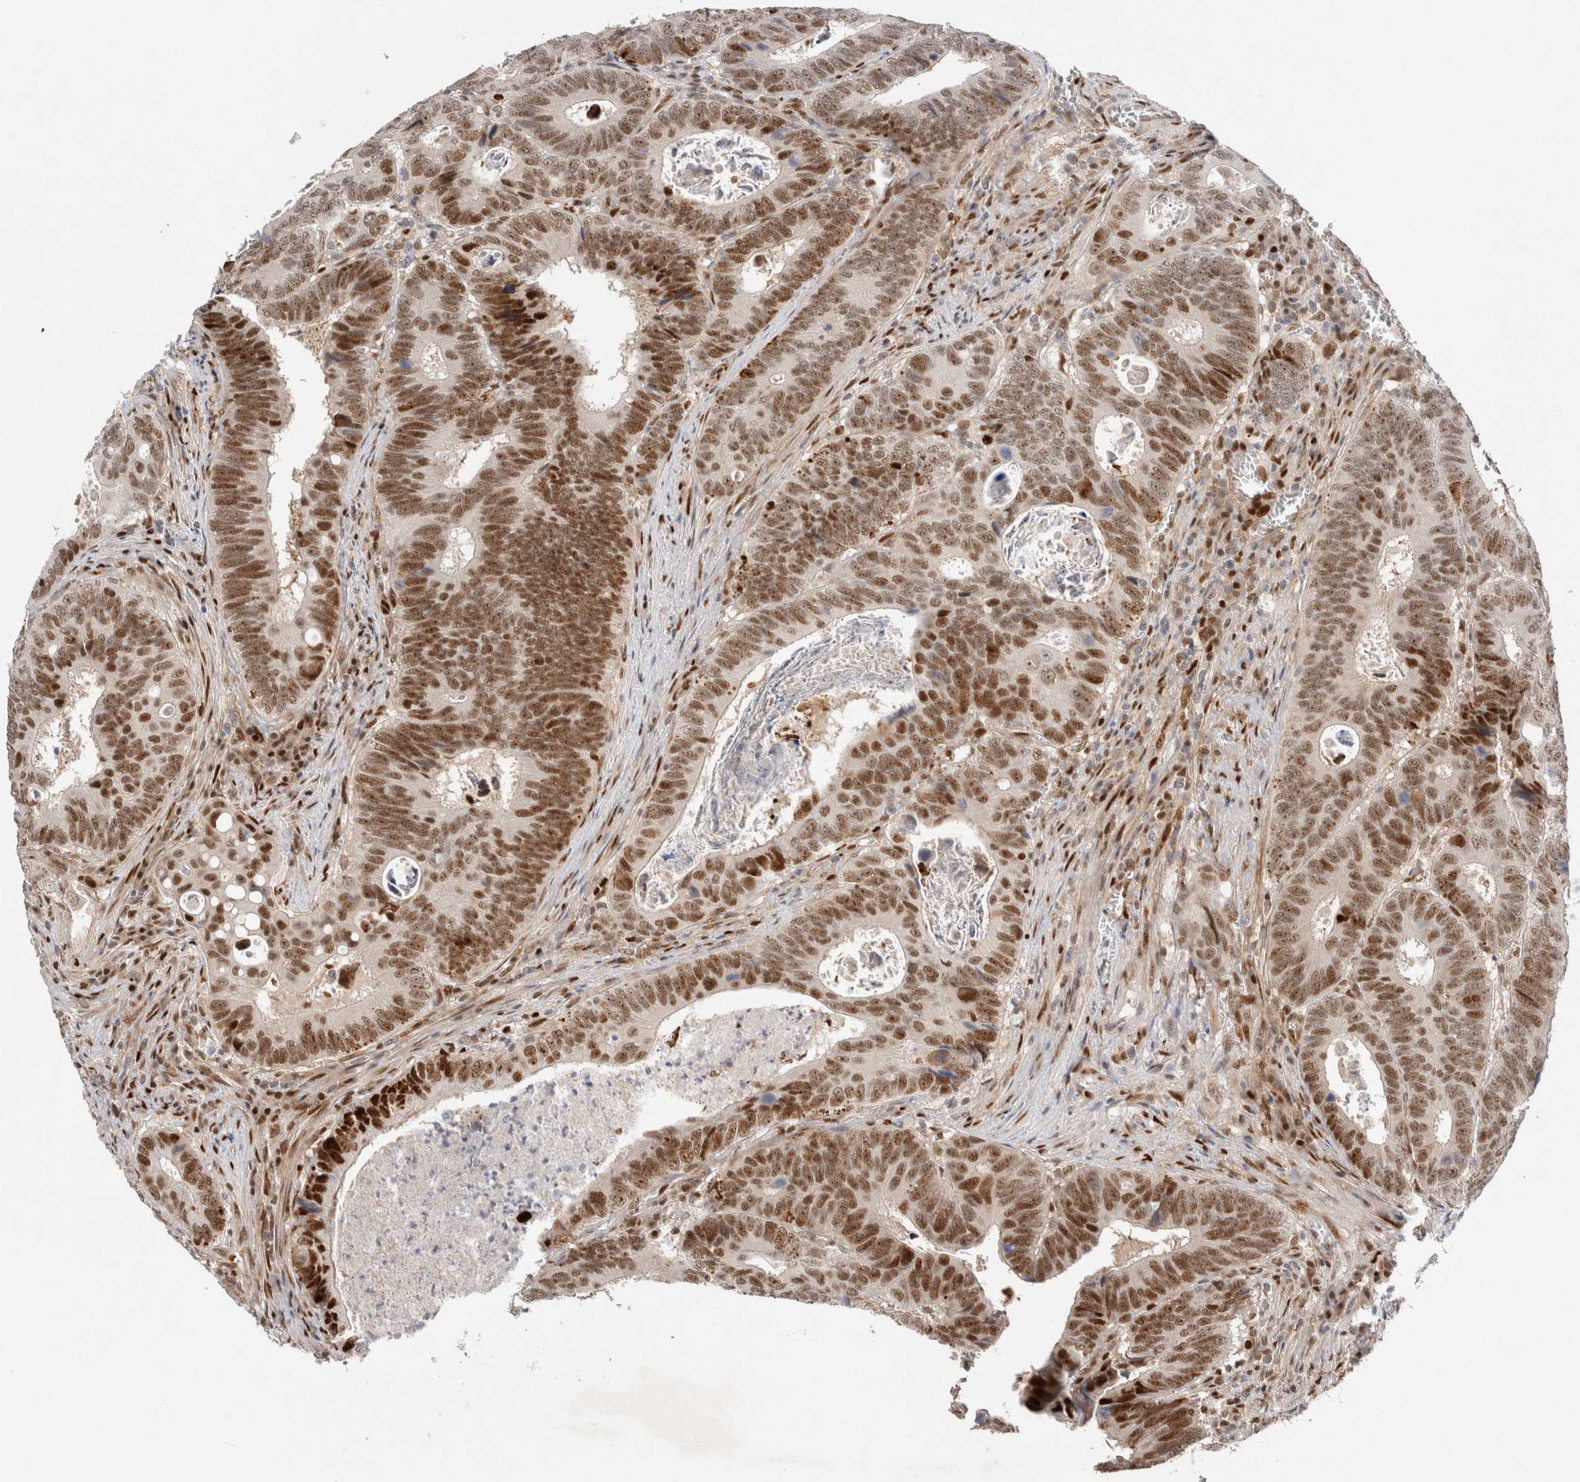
{"staining": {"intensity": "moderate", "quantity": ">75%", "location": "nuclear"}, "tissue": "colorectal cancer", "cell_type": "Tumor cells", "image_type": "cancer", "snomed": [{"axis": "morphology", "description": "Adenocarcinoma, NOS"}, {"axis": "topography", "description": "Colon"}], "caption": "Immunohistochemistry (IHC) of colorectal adenocarcinoma displays medium levels of moderate nuclear staining in about >75% of tumor cells.", "gene": "TCF4", "patient": {"sex": "male", "age": 72}}